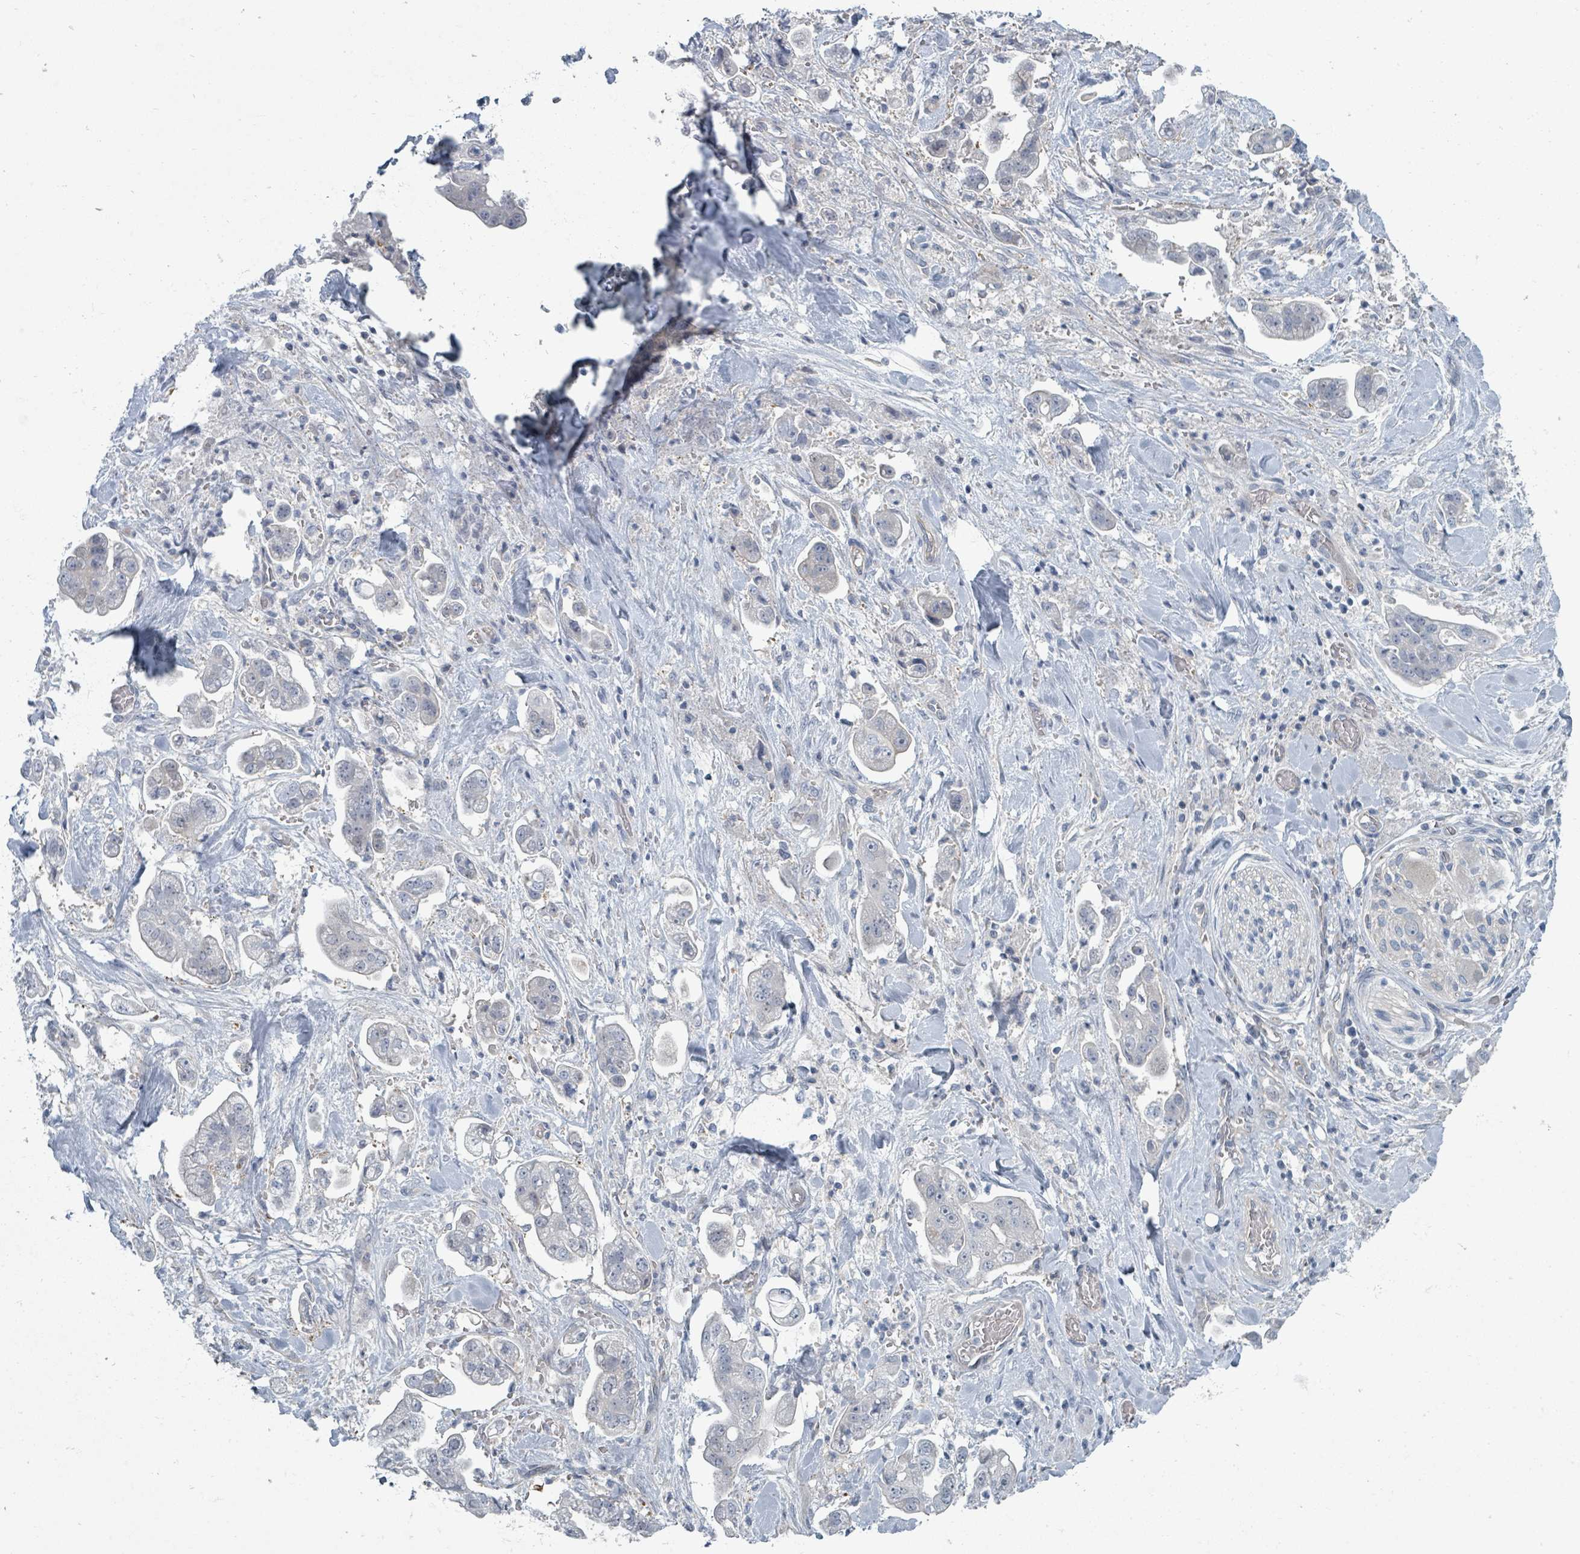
{"staining": {"intensity": "negative", "quantity": "none", "location": "none"}, "tissue": "stomach cancer", "cell_type": "Tumor cells", "image_type": "cancer", "snomed": [{"axis": "morphology", "description": "Adenocarcinoma, NOS"}, {"axis": "topography", "description": "Stomach"}], "caption": "IHC image of human adenocarcinoma (stomach) stained for a protein (brown), which demonstrates no staining in tumor cells. (DAB immunohistochemistry (IHC) visualized using brightfield microscopy, high magnification).", "gene": "SLC25A45", "patient": {"sex": "male", "age": 62}}